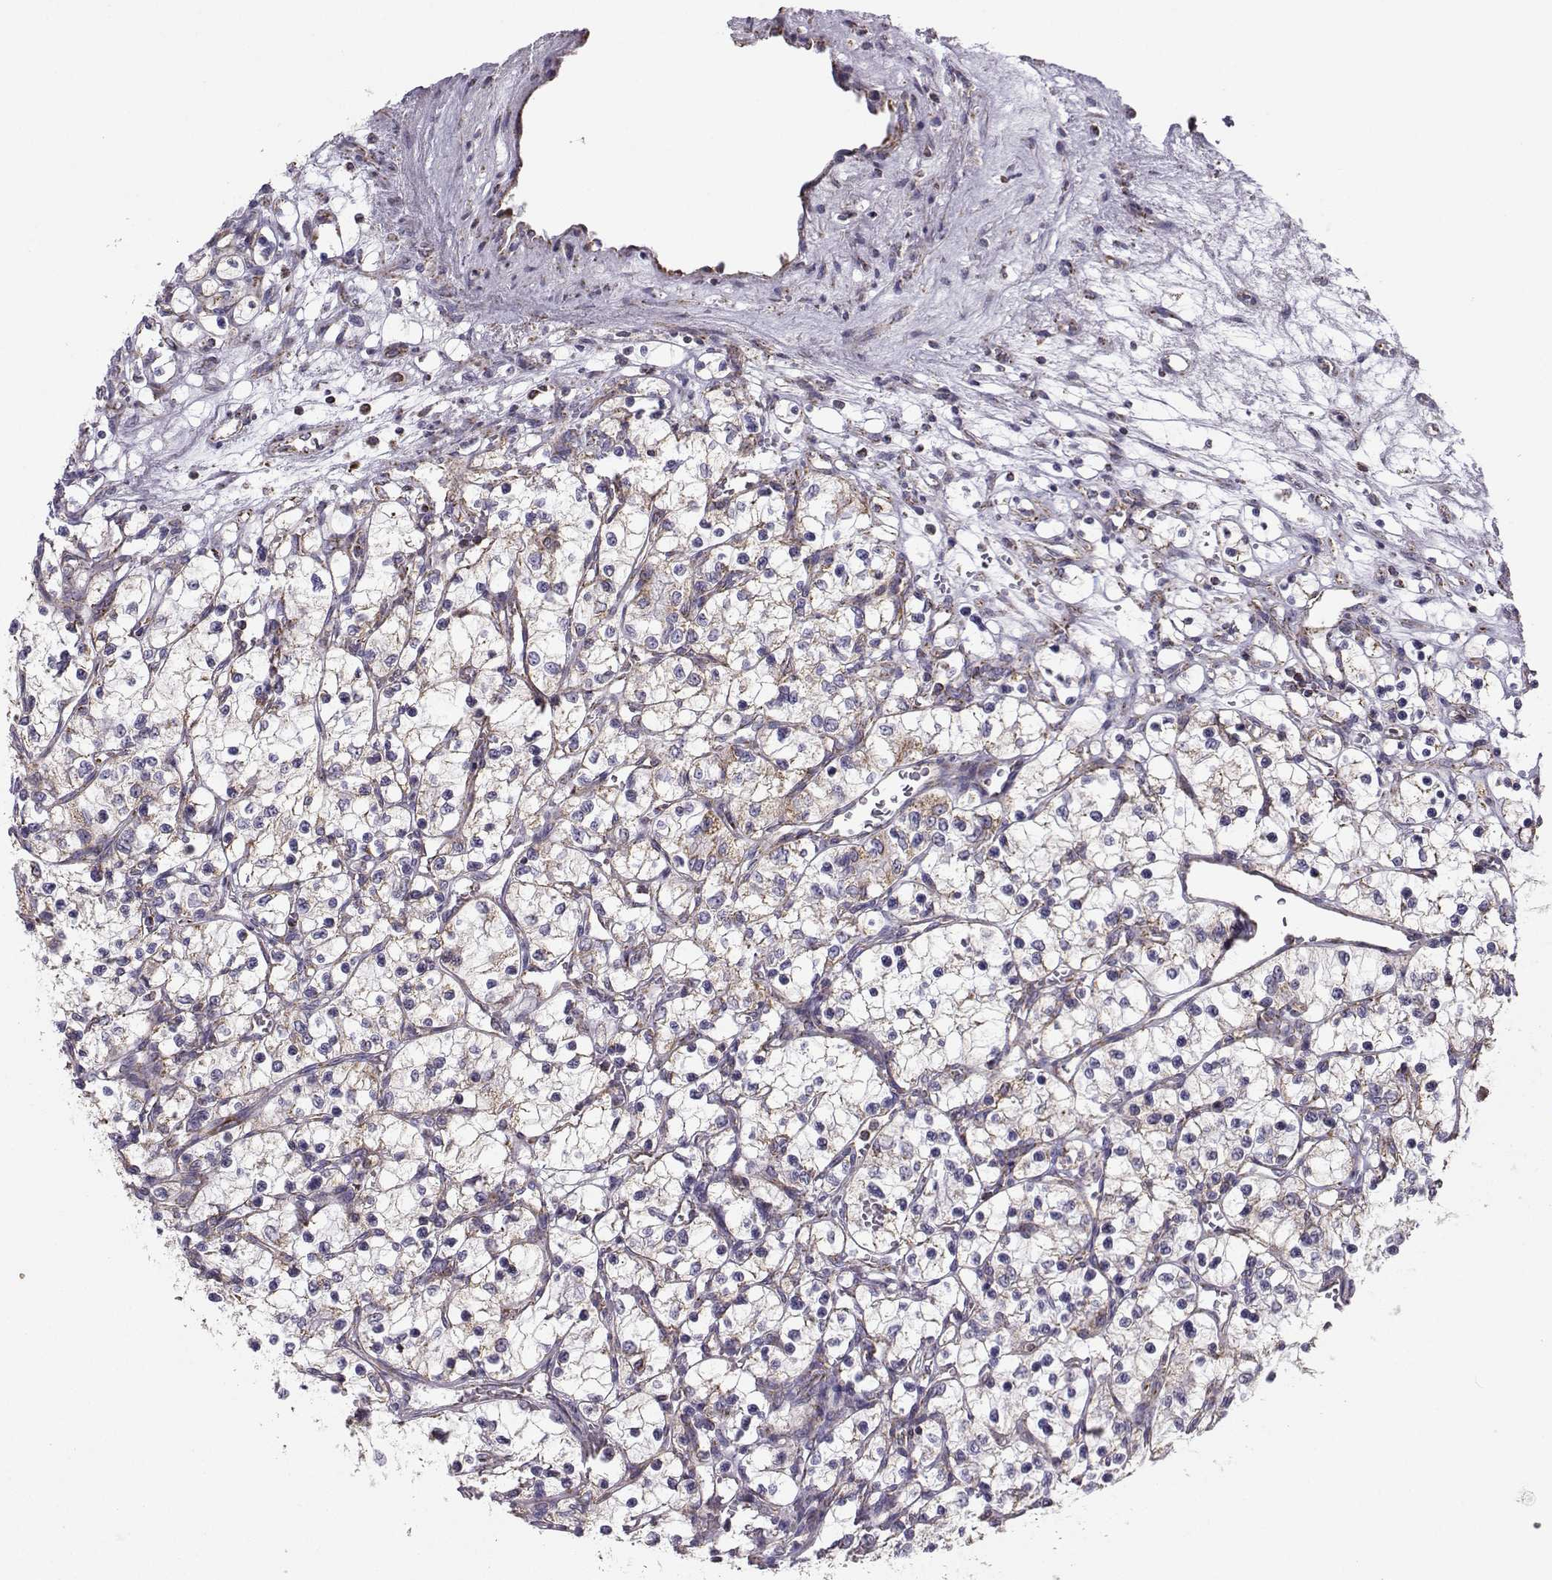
{"staining": {"intensity": "moderate", "quantity": "<25%", "location": "cytoplasmic/membranous"}, "tissue": "renal cancer", "cell_type": "Tumor cells", "image_type": "cancer", "snomed": [{"axis": "morphology", "description": "Adenocarcinoma, NOS"}, {"axis": "topography", "description": "Kidney"}], "caption": "An immunohistochemistry histopathology image of neoplastic tissue is shown. Protein staining in brown shows moderate cytoplasmic/membranous positivity in renal adenocarcinoma within tumor cells.", "gene": "NECAB3", "patient": {"sex": "female", "age": 69}}